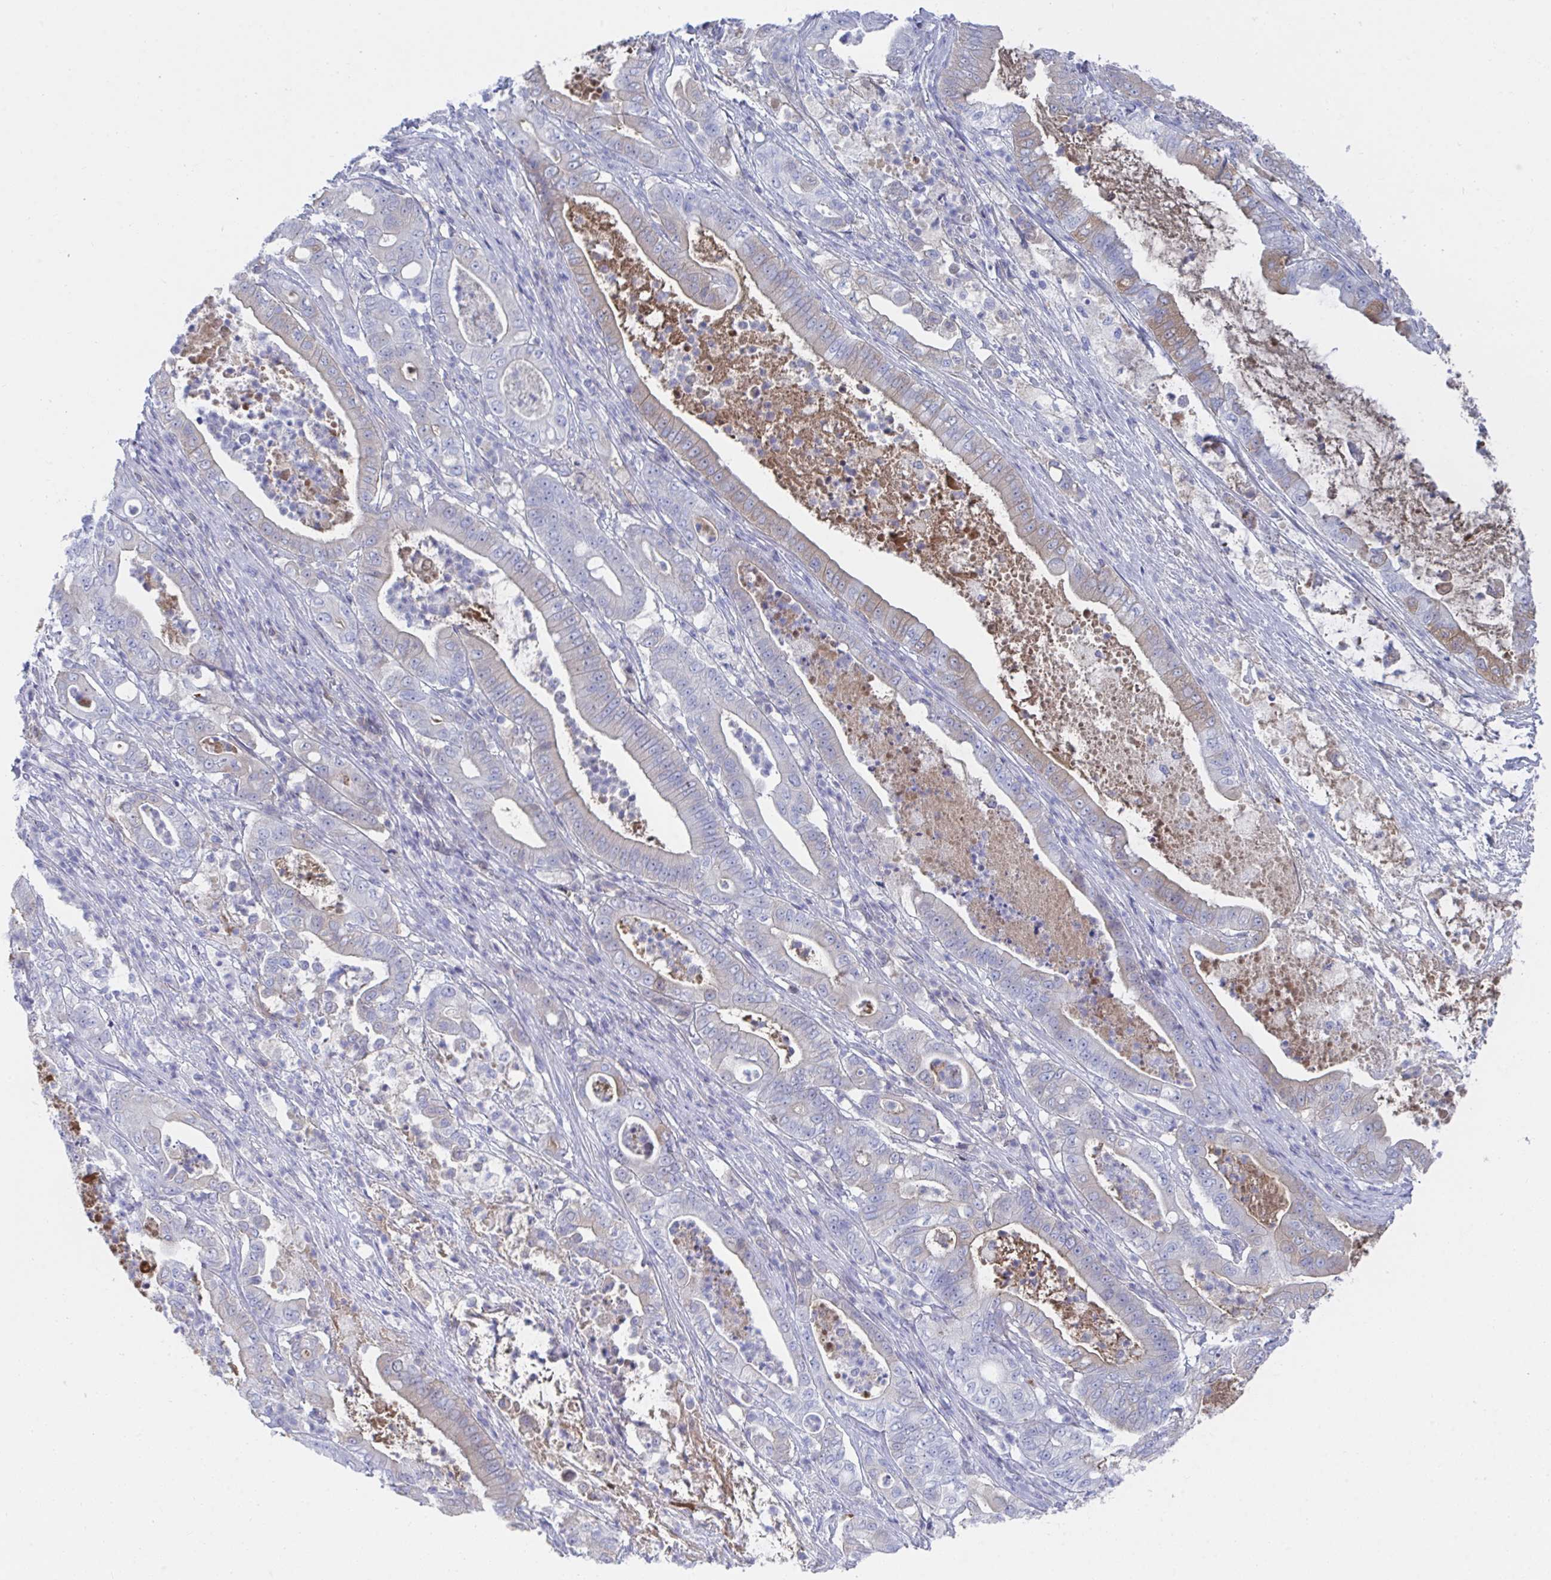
{"staining": {"intensity": "weak", "quantity": "<25%", "location": "cytoplasmic/membranous"}, "tissue": "pancreatic cancer", "cell_type": "Tumor cells", "image_type": "cancer", "snomed": [{"axis": "morphology", "description": "Adenocarcinoma, NOS"}, {"axis": "topography", "description": "Pancreas"}], "caption": "High magnification brightfield microscopy of adenocarcinoma (pancreatic) stained with DAB (3,3'-diaminobenzidine) (brown) and counterstained with hematoxylin (blue): tumor cells show no significant staining. (DAB (3,3'-diaminobenzidine) immunohistochemistry, high magnification).", "gene": "TNFAIP6", "patient": {"sex": "male", "age": 71}}